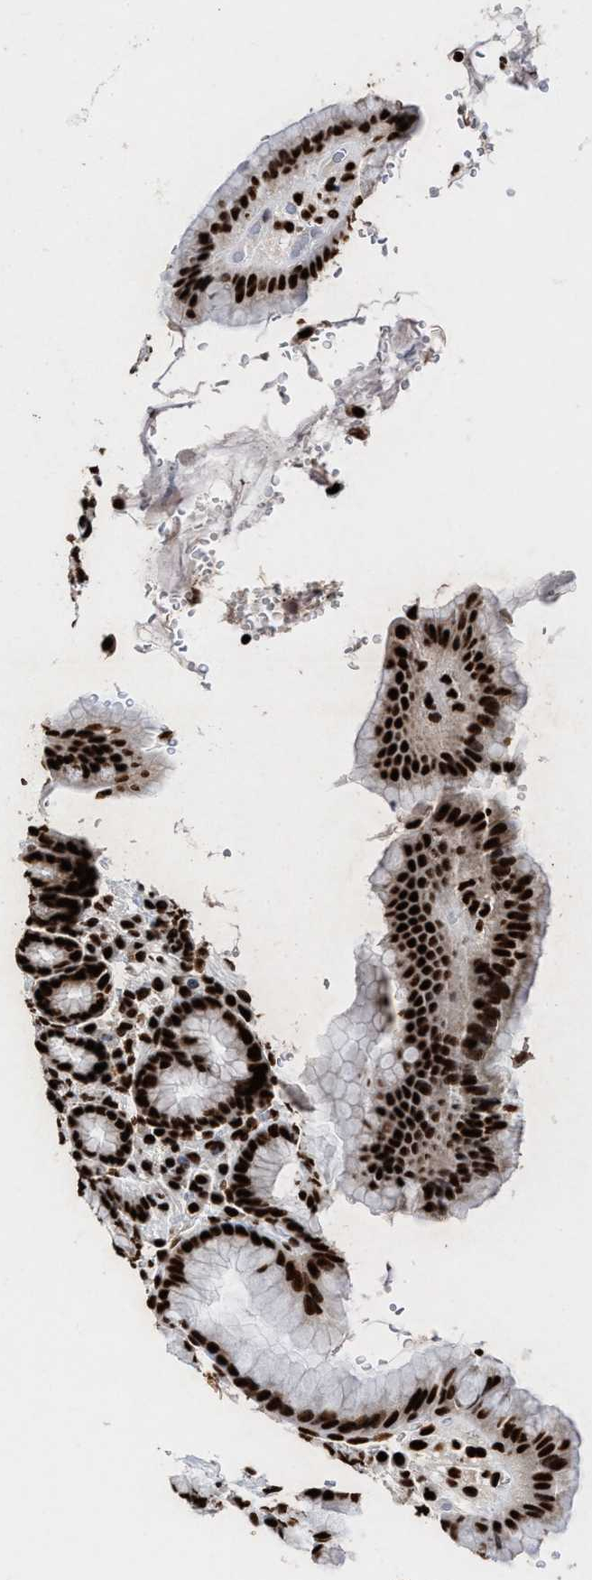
{"staining": {"intensity": "strong", "quantity": ">75%", "location": "cytoplasmic/membranous,nuclear"}, "tissue": "stomach", "cell_type": "Glandular cells", "image_type": "normal", "snomed": [{"axis": "morphology", "description": "Normal tissue, NOS"}, {"axis": "topography", "description": "Stomach, lower"}], "caption": "Glandular cells exhibit high levels of strong cytoplasmic/membranous,nuclear expression in about >75% of cells in normal human stomach. (Brightfield microscopy of DAB IHC at high magnification).", "gene": "ALYREF", "patient": {"sex": "male", "age": 52}}